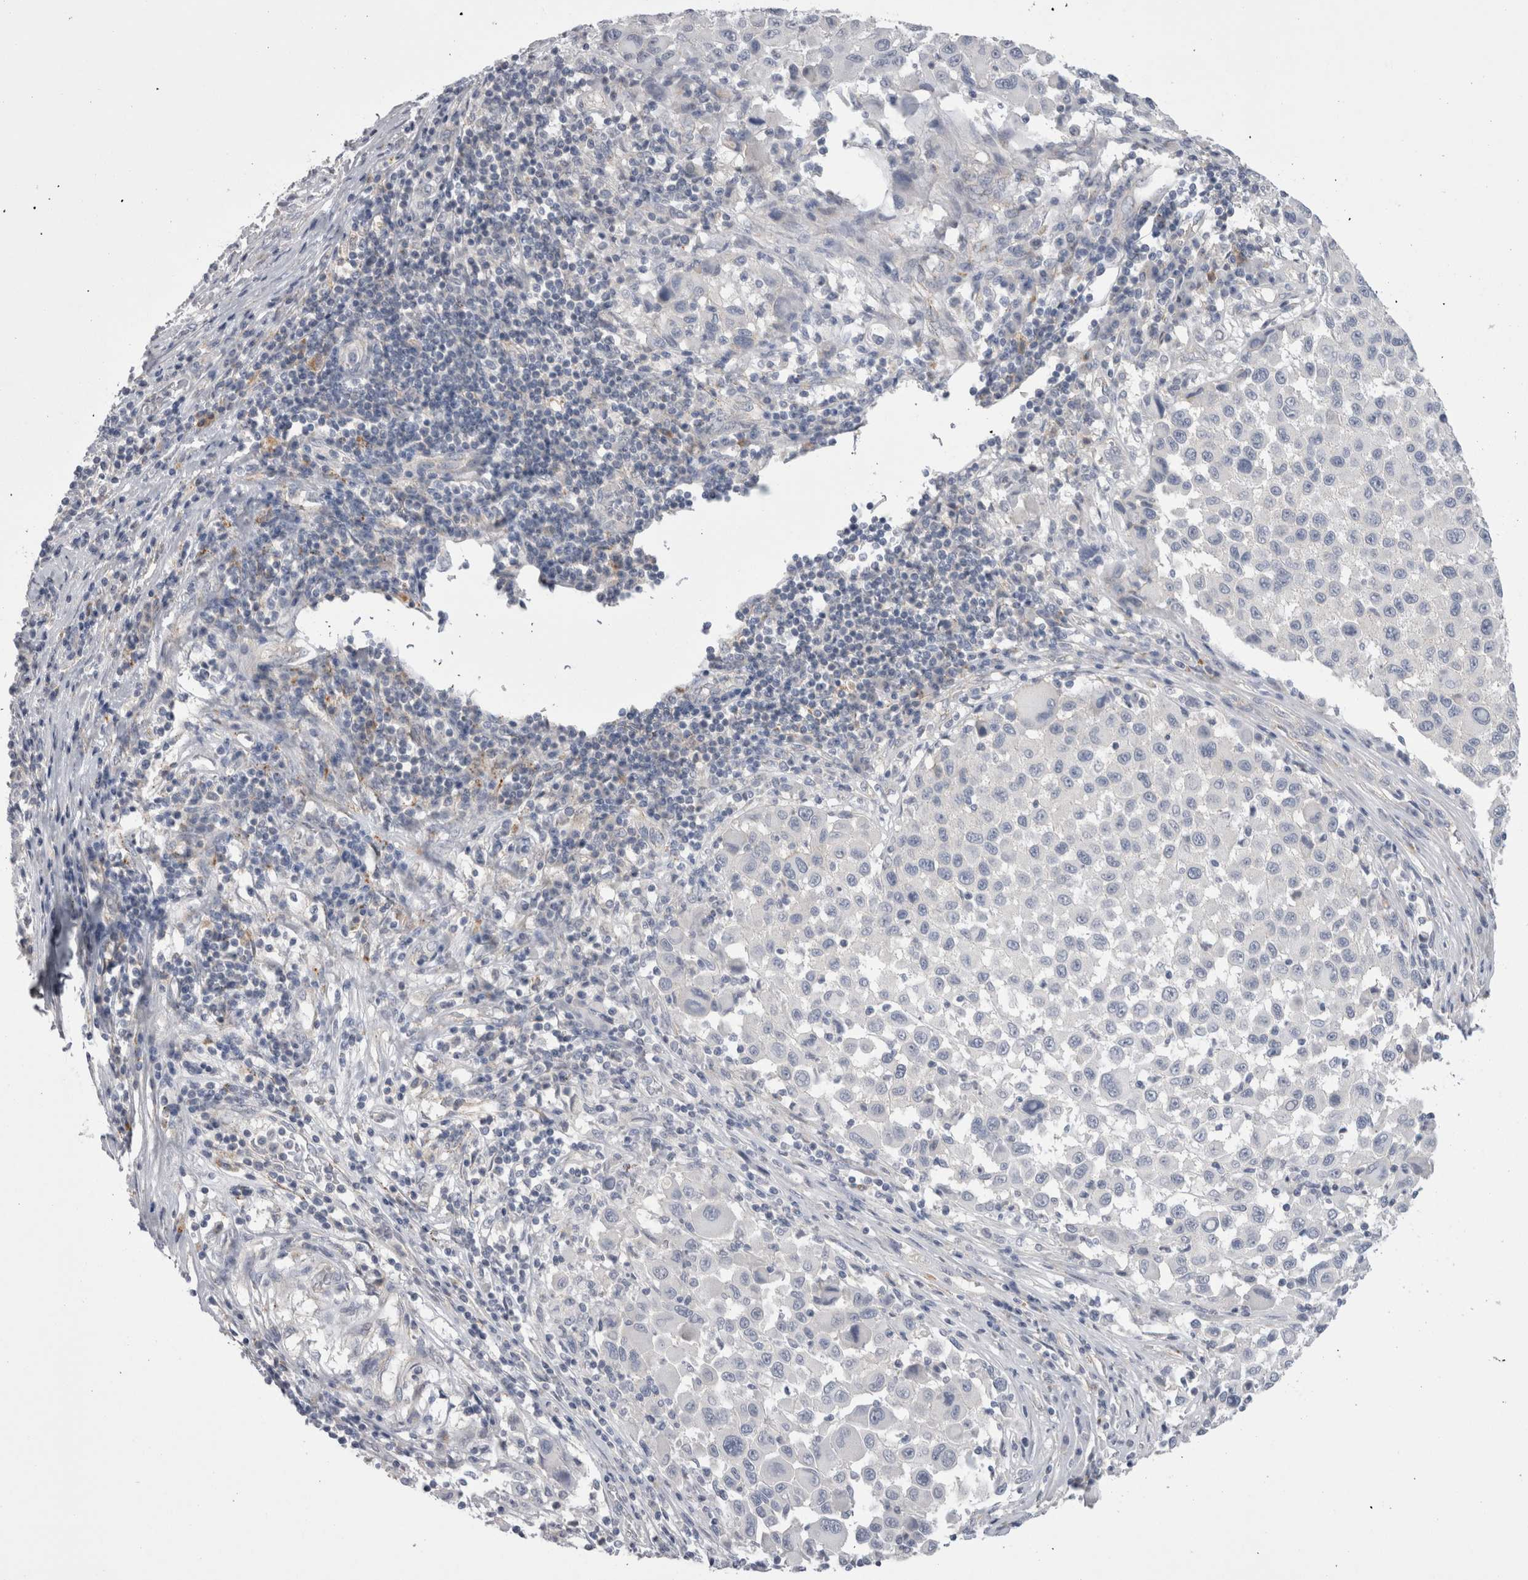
{"staining": {"intensity": "negative", "quantity": "none", "location": "none"}, "tissue": "melanoma", "cell_type": "Tumor cells", "image_type": "cancer", "snomed": [{"axis": "morphology", "description": "Malignant melanoma, Metastatic site"}, {"axis": "topography", "description": "Lymph node"}], "caption": "Immunohistochemical staining of human melanoma displays no significant expression in tumor cells.", "gene": "EPDR1", "patient": {"sex": "male", "age": 61}}